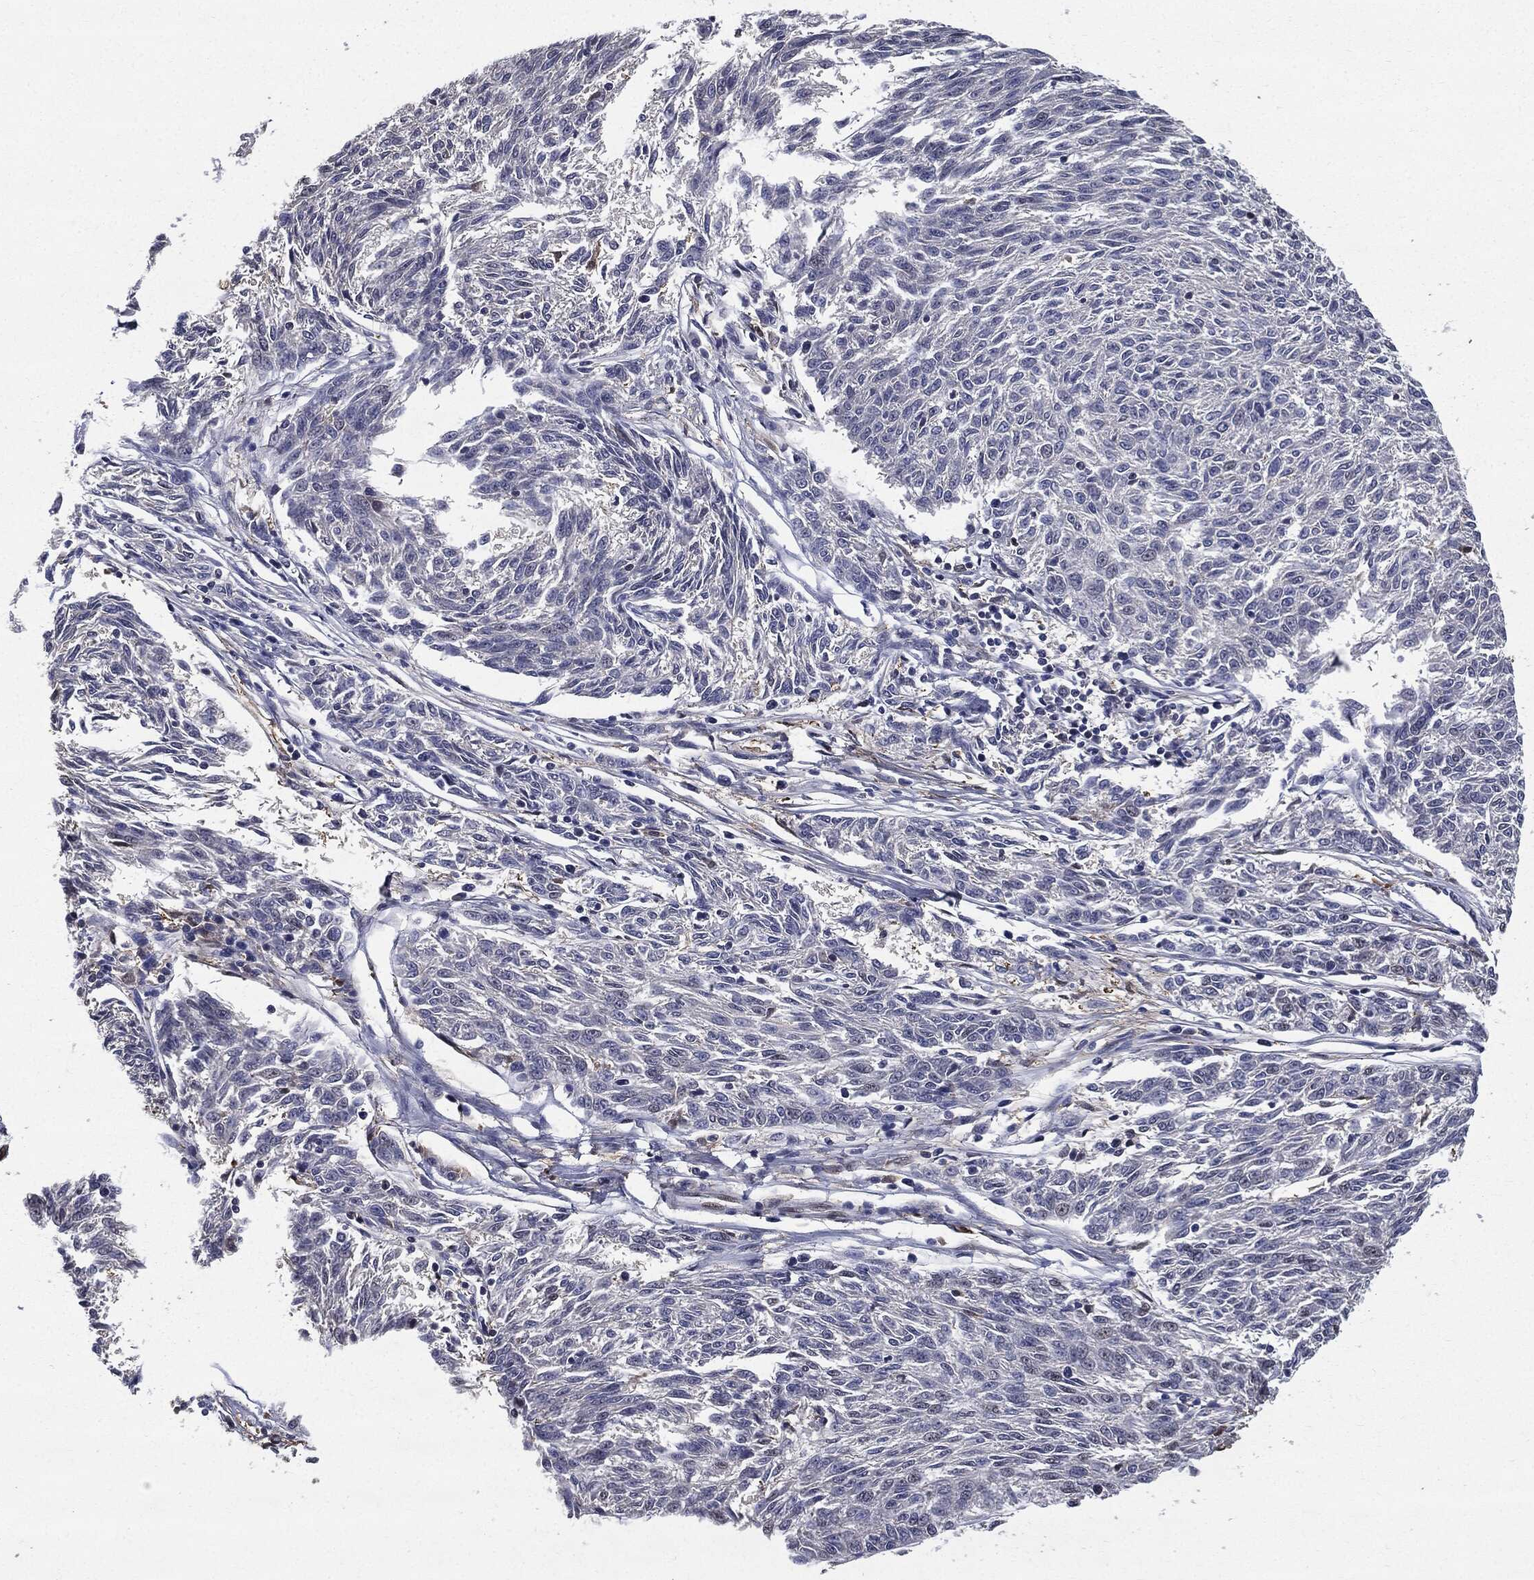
{"staining": {"intensity": "negative", "quantity": "none", "location": "none"}, "tissue": "melanoma", "cell_type": "Tumor cells", "image_type": "cancer", "snomed": [{"axis": "morphology", "description": "Malignant melanoma, NOS"}, {"axis": "topography", "description": "Skin"}], "caption": "The photomicrograph exhibits no staining of tumor cells in melanoma.", "gene": "JUN", "patient": {"sex": "female", "age": 72}}